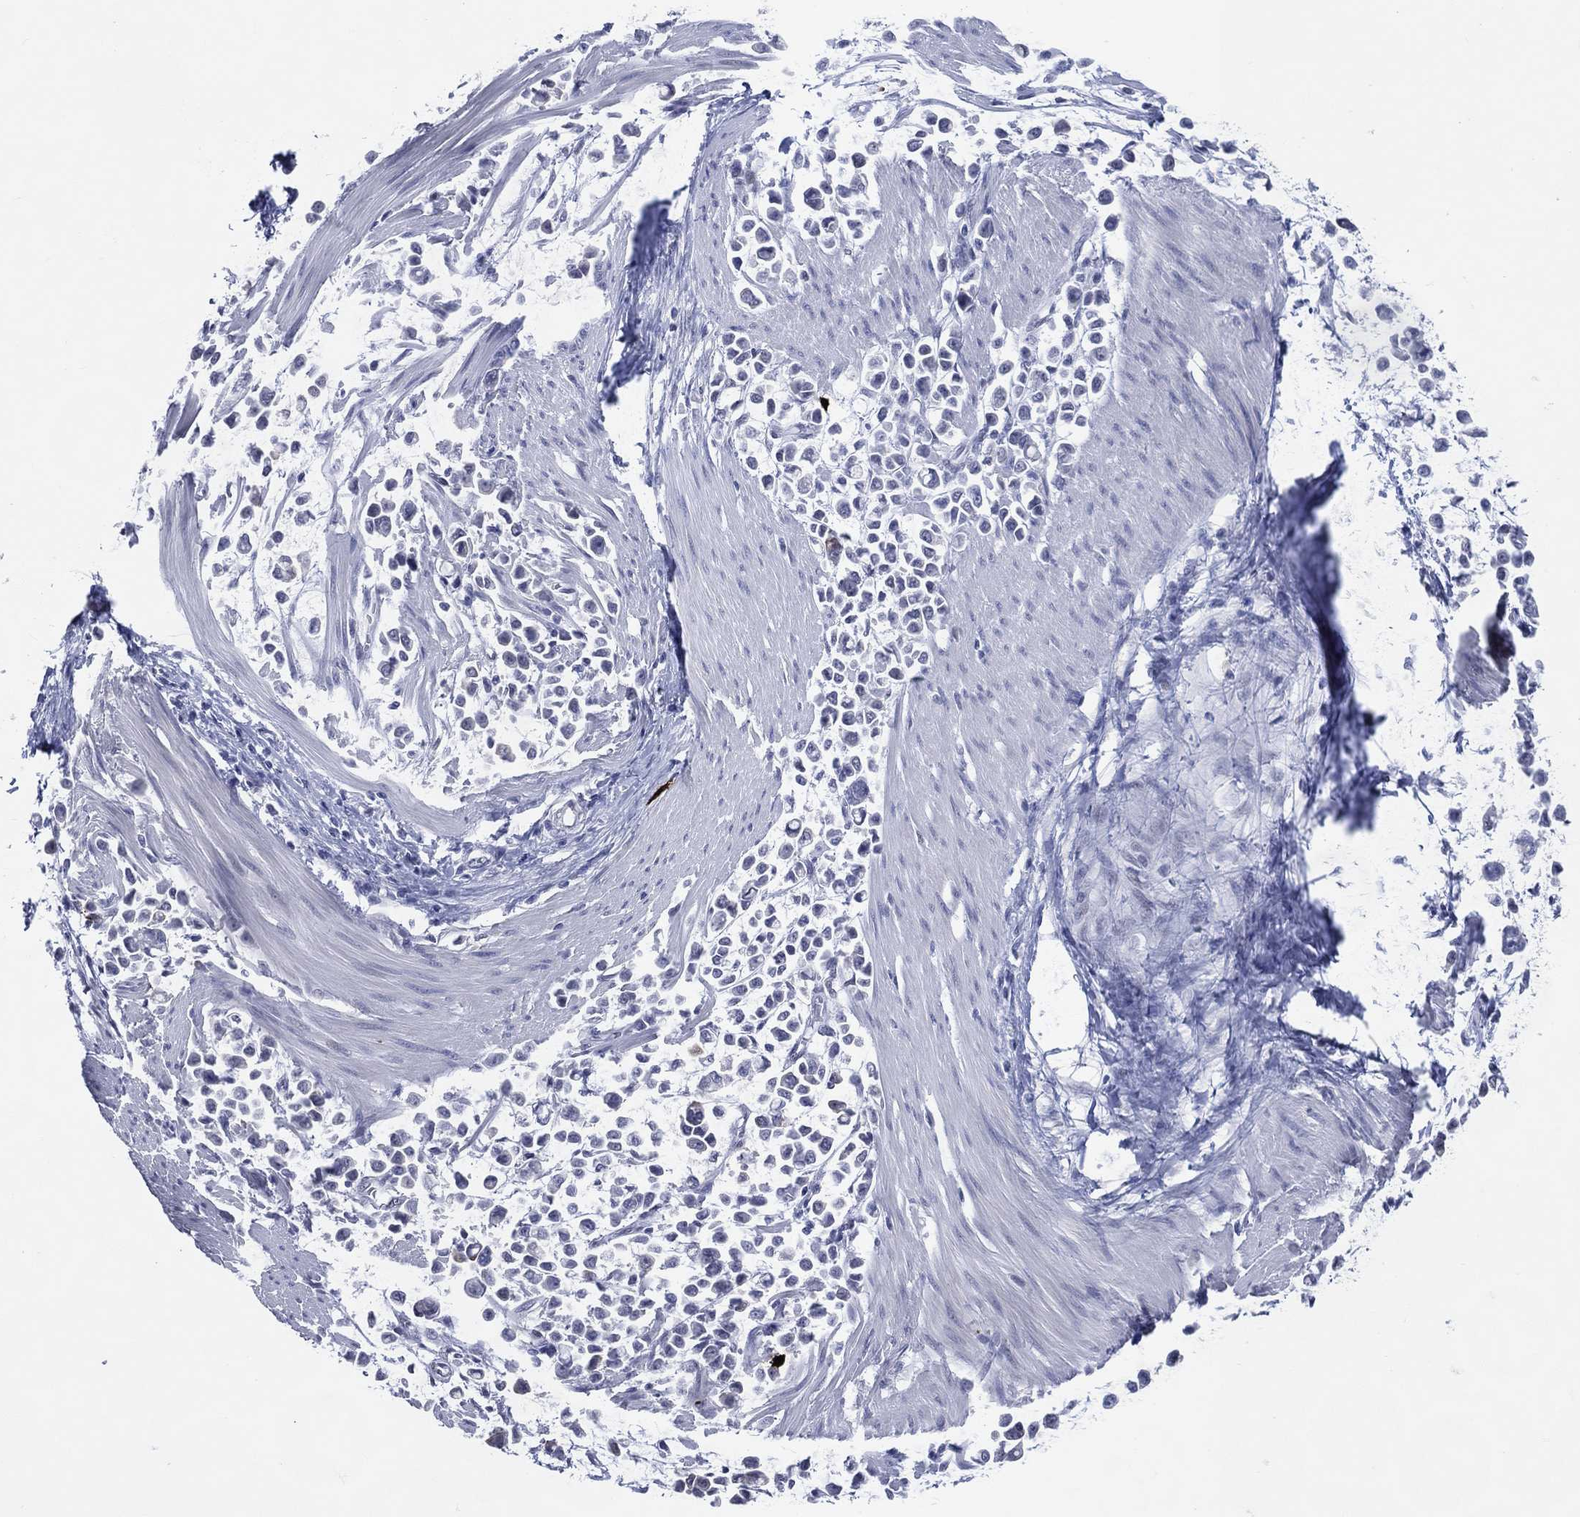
{"staining": {"intensity": "negative", "quantity": "none", "location": "none"}, "tissue": "stomach cancer", "cell_type": "Tumor cells", "image_type": "cancer", "snomed": [{"axis": "morphology", "description": "Adenocarcinoma, NOS"}, {"axis": "topography", "description": "Stomach"}], "caption": "Photomicrograph shows no protein expression in tumor cells of adenocarcinoma (stomach) tissue.", "gene": "CFAP58", "patient": {"sex": "male", "age": 82}}